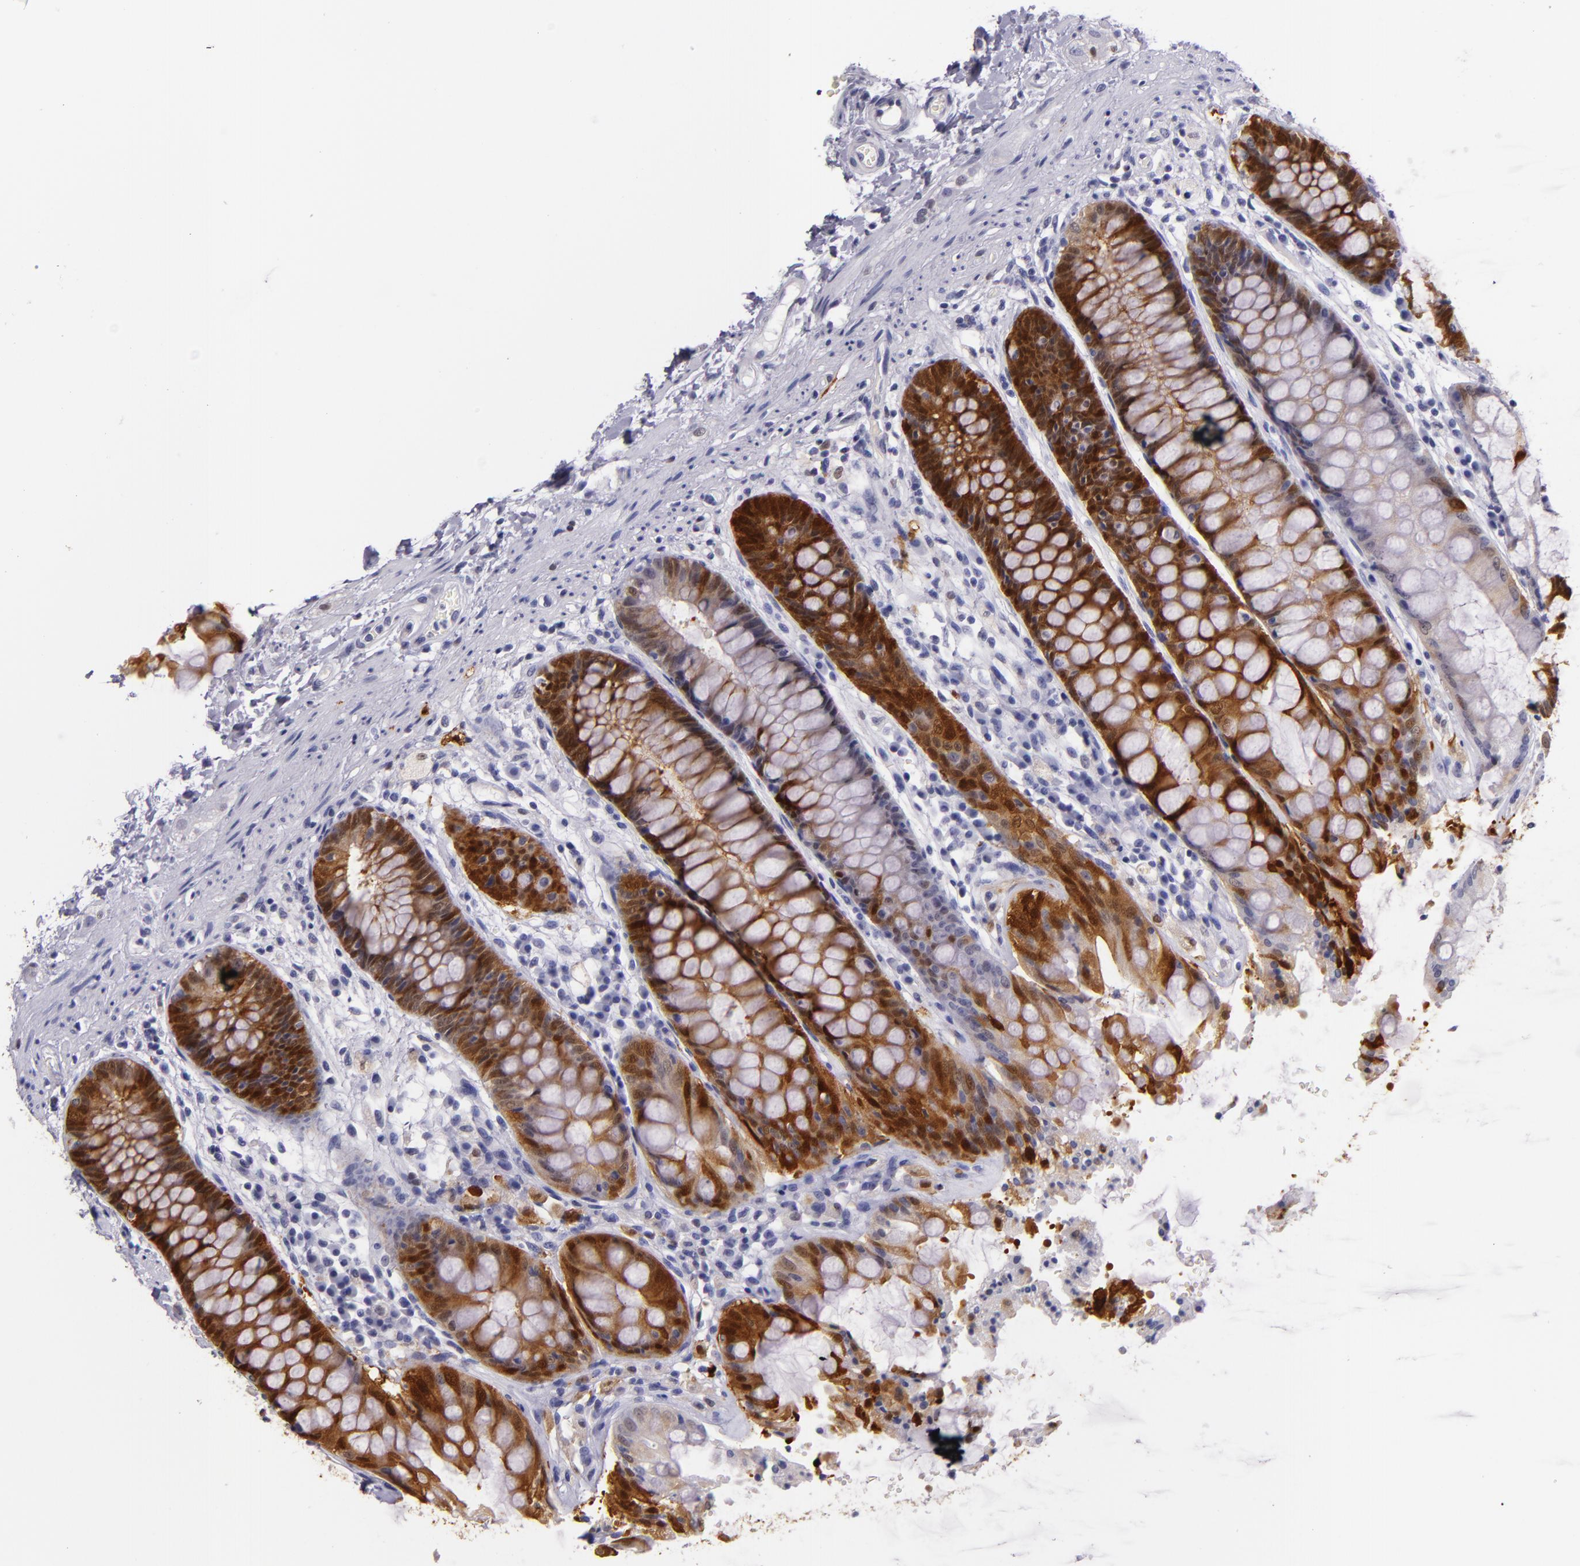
{"staining": {"intensity": "strong", "quantity": "25%-75%", "location": "cytoplasmic/membranous,nuclear"}, "tissue": "rectum", "cell_type": "Glandular cells", "image_type": "normal", "snomed": [{"axis": "morphology", "description": "Normal tissue, NOS"}, {"axis": "topography", "description": "Rectum"}], "caption": "IHC micrograph of benign rectum stained for a protein (brown), which displays high levels of strong cytoplasmic/membranous,nuclear positivity in about 25%-75% of glandular cells.", "gene": "MT1A", "patient": {"sex": "female", "age": 46}}